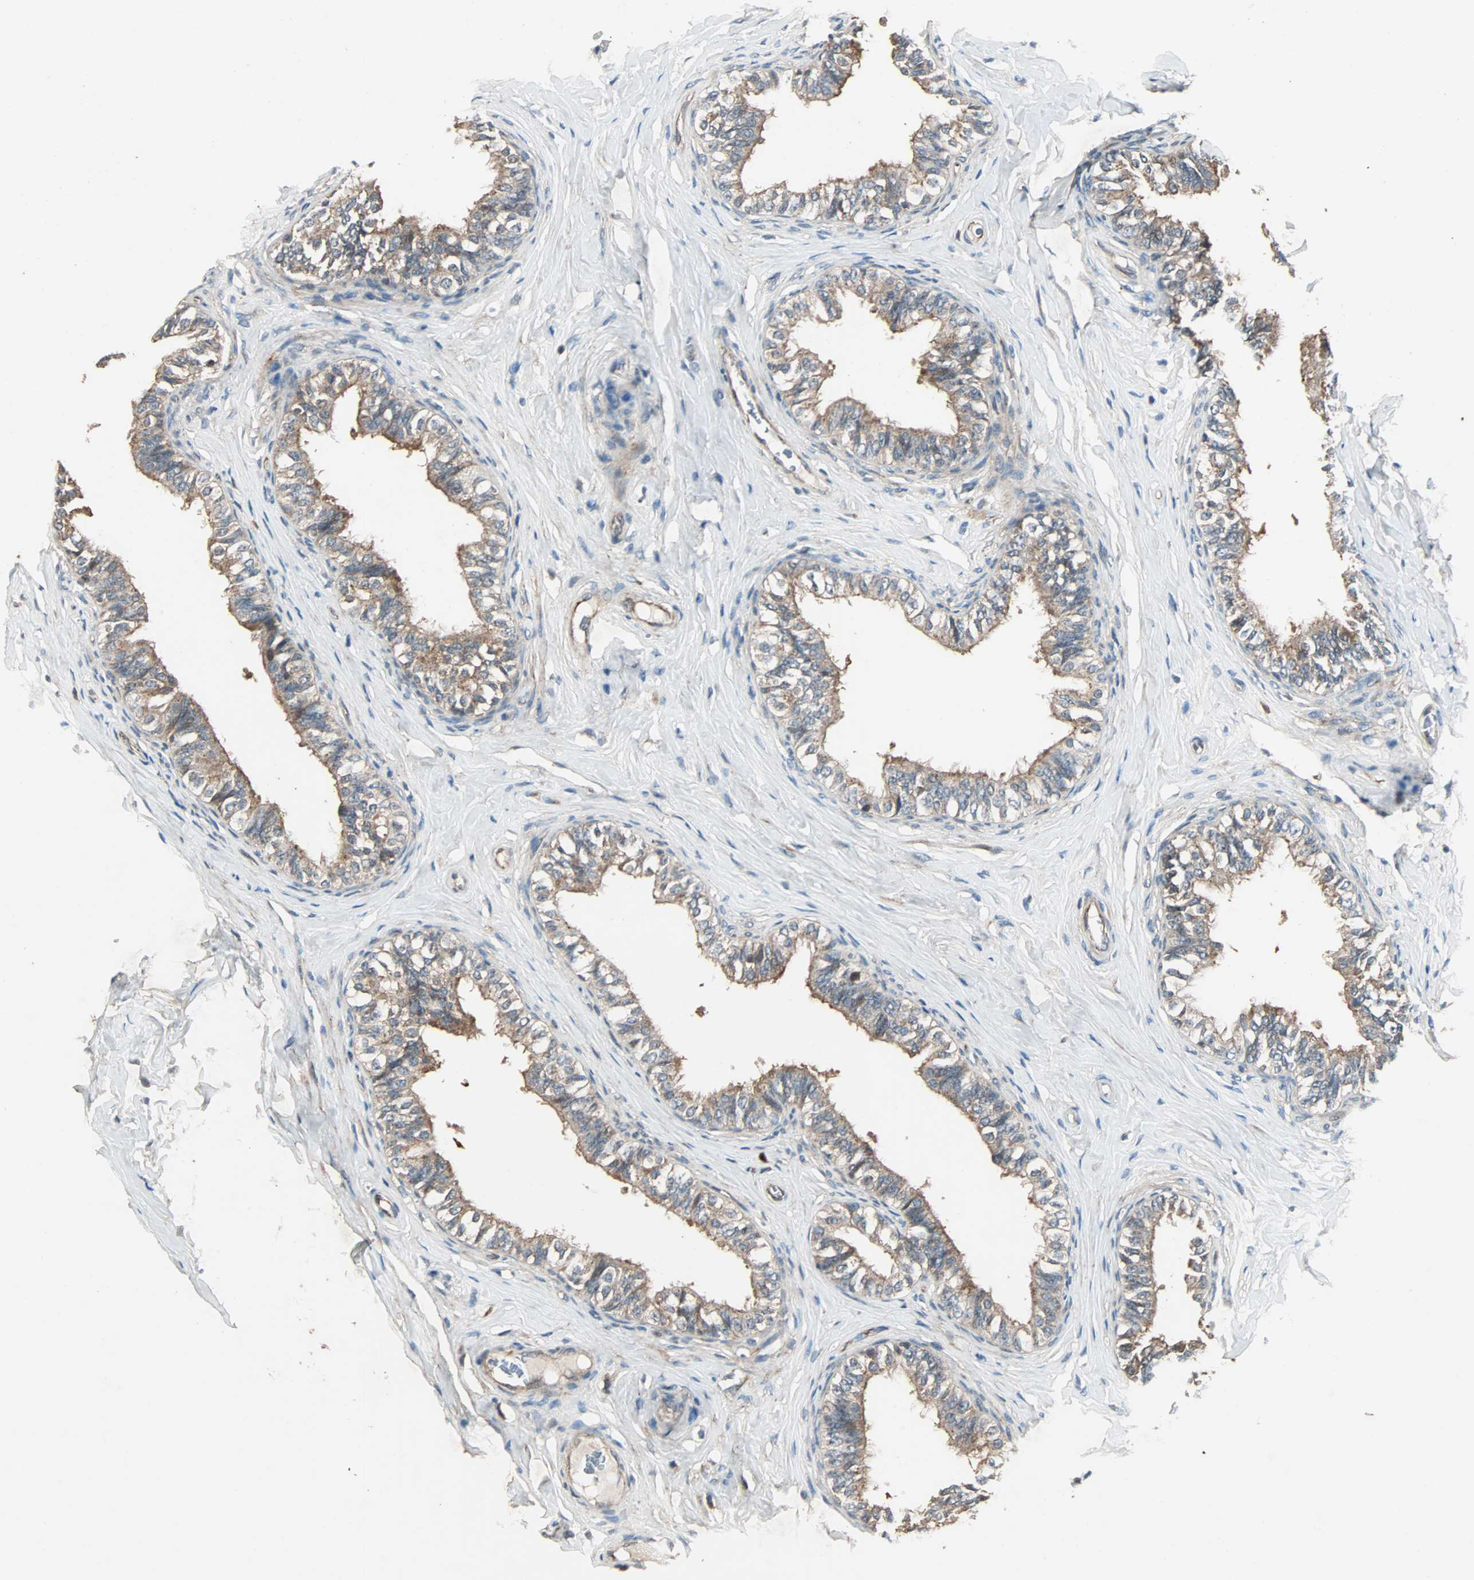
{"staining": {"intensity": "moderate", "quantity": ">75%", "location": "cytoplasmic/membranous"}, "tissue": "epididymis", "cell_type": "Glandular cells", "image_type": "normal", "snomed": [{"axis": "morphology", "description": "Normal tissue, NOS"}, {"axis": "topography", "description": "Soft tissue"}, {"axis": "topography", "description": "Epididymis"}], "caption": "Glandular cells exhibit moderate cytoplasmic/membranous expression in approximately >75% of cells in unremarkable epididymis. Using DAB (brown) and hematoxylin (blue) stains, captured at high magnification using brightfield microscopy.", "gene": "GCK", "patient": {"sex": "male", "age": 26}}